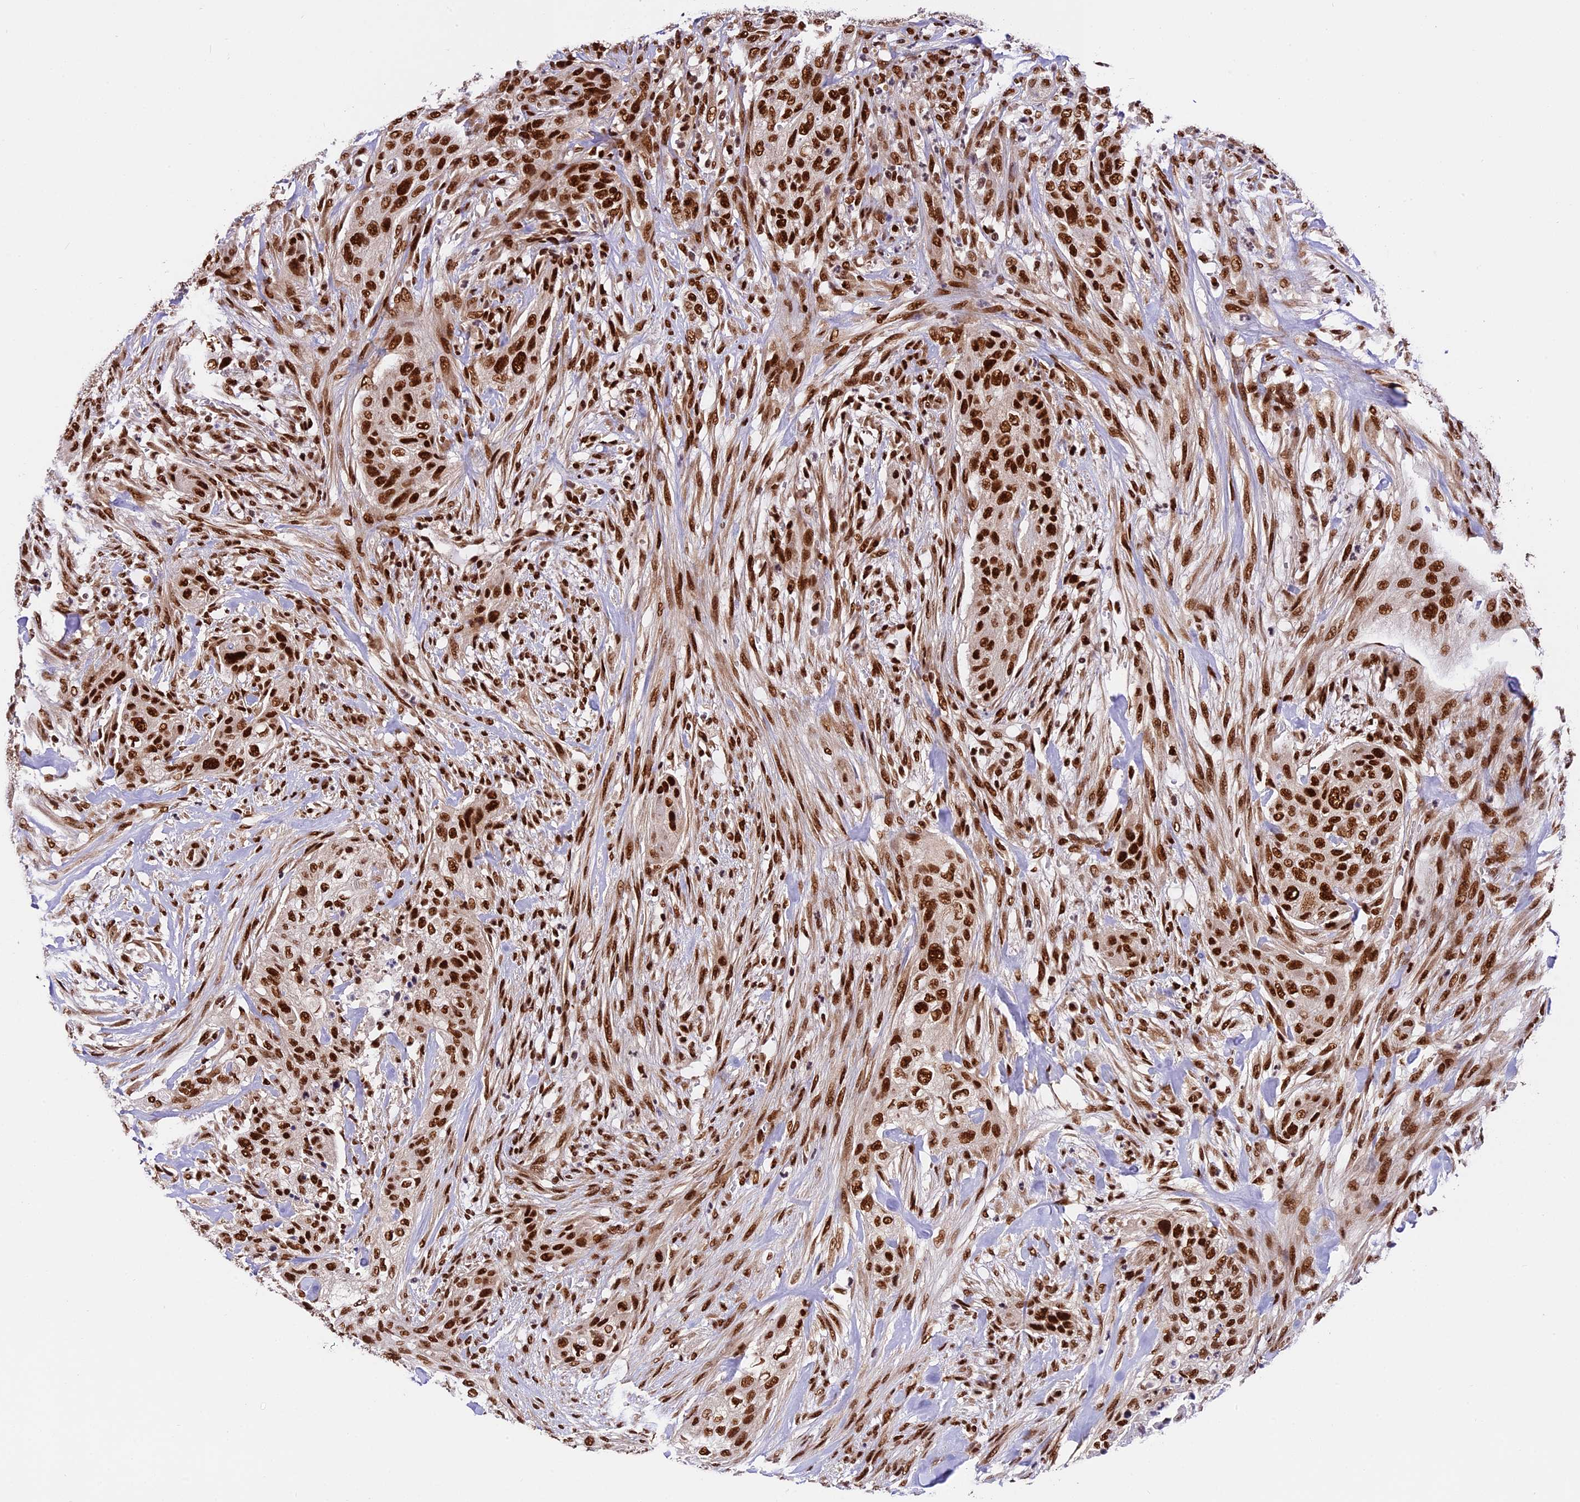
{"staining": {"intensity": "strong", "quantity": ">75%", "location": "nuclear"}, "tissue": "urothelial cancer", "cell_type": "Tumor cells", "image_type": "cancer", "snomed": [{"axis": "morphology", "description": "Urothelial carcinoma, High grade"}, {"axis": "topography", "description": "Urinary bladder"}], "caption": "Protein staining reveals strong nuclear expression in approximately >75% of tumor cells in urothelial carcinoma (high-grade). Using DAB (3,3'-diaminobenzidine) (brown) and hematoxylin (blue) stains, captured at high magnification using brightfield microscopy.", "gene": "RAMAC", "patient": {"sex": "male", "age": 35}}